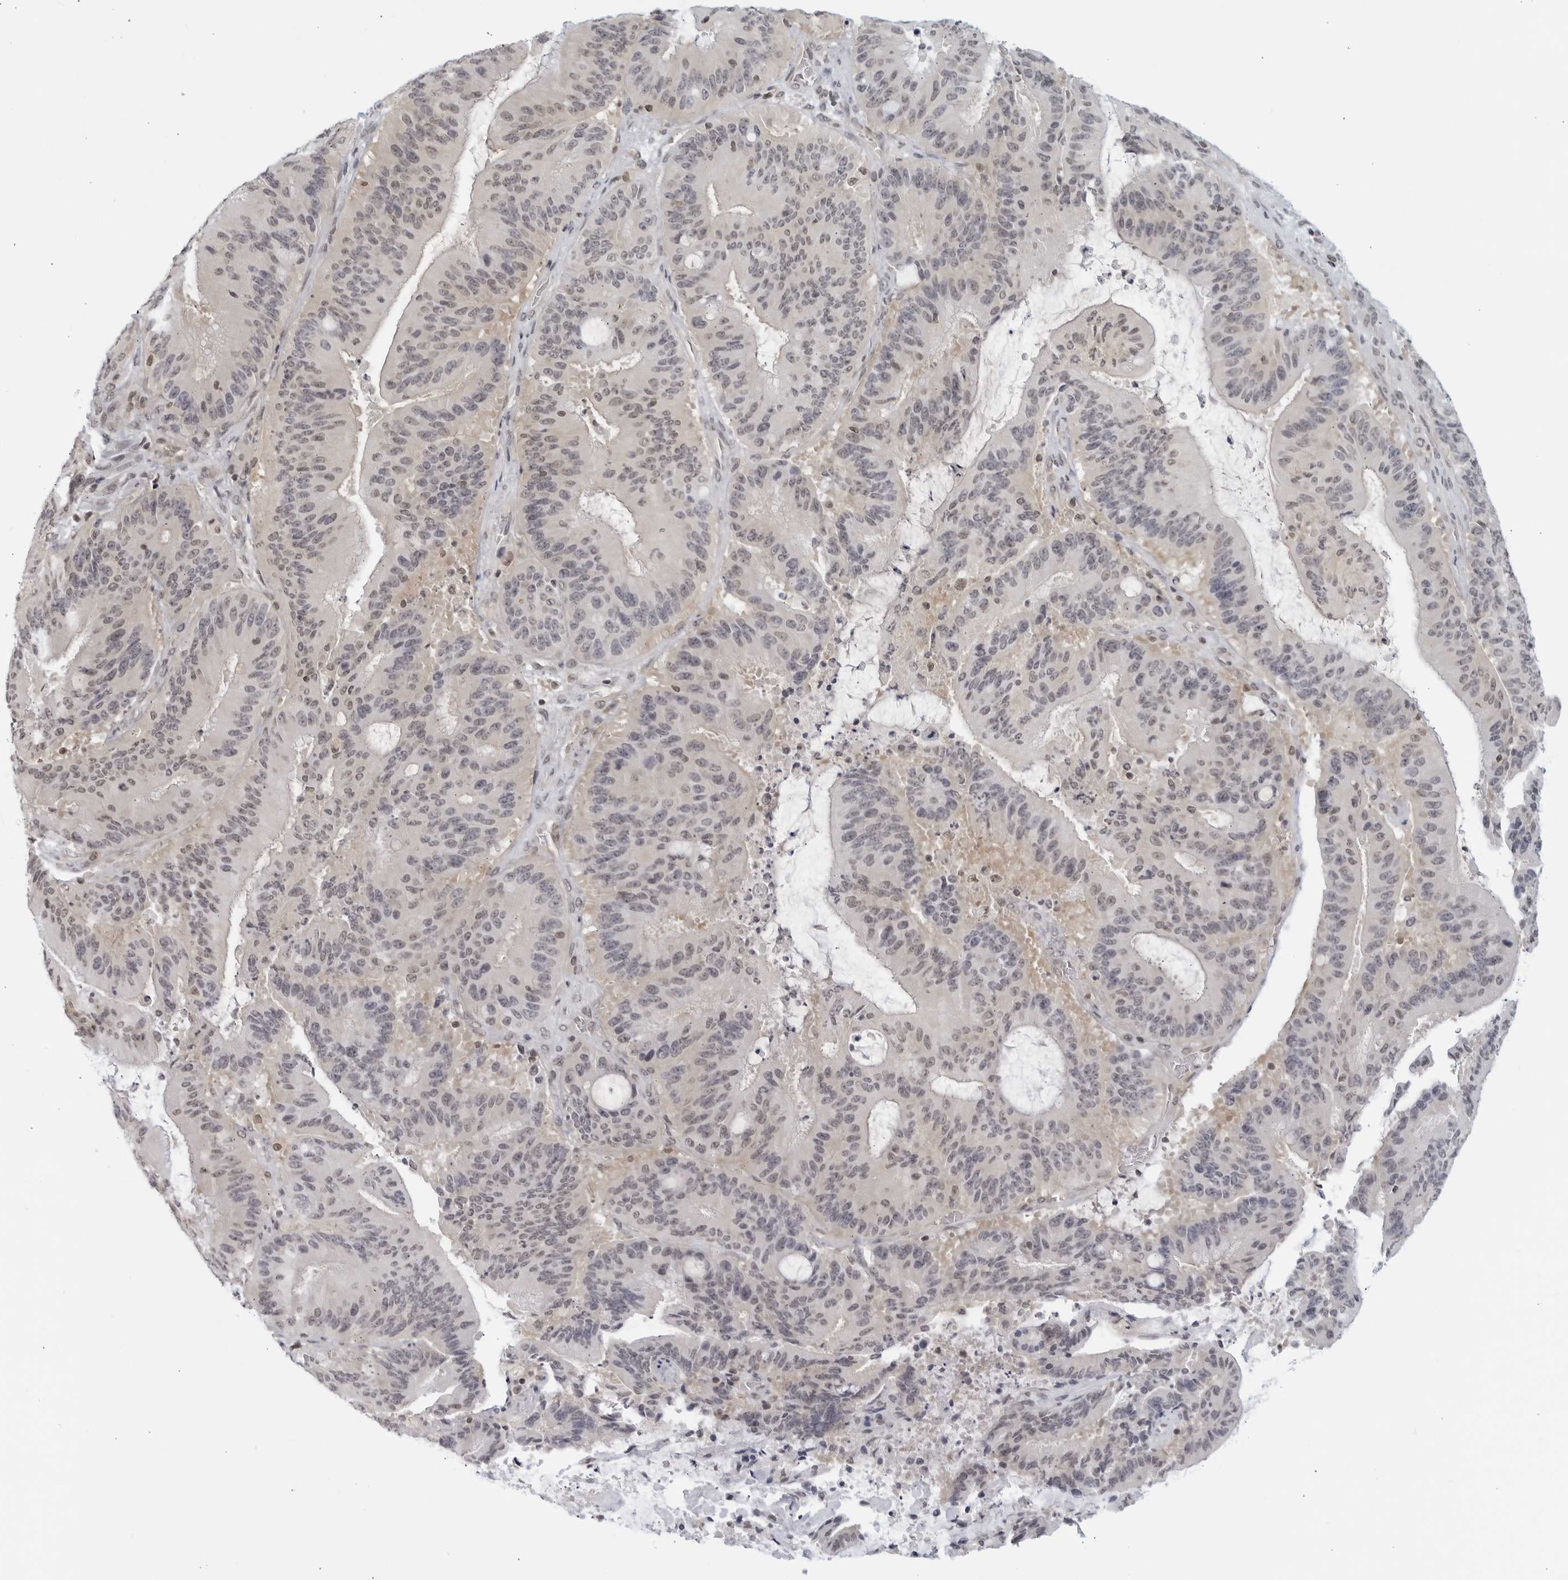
{"staining": {"intensity": "weak", "quantity": "<25%", "location": "nuclear"}, "tissue": "liver cancer", "cell_type": "Tumor cells", "image_type": "cancer", "snomed": [{"axis": "morphology", "description": "Normal tissue, NOS"}, {"axis": "morphology", "description": "Cholangiocarcinoma"}, {"axis": "topography", "description": "Liver"}, {"axis": "topography", "description": "Peripheral nerve tissue"}], "caption": "The IHC micrograph has no significant expression in tumor cells of liver cancer tissue.", "gene": "CC2D1B", "patient": {"sex": "female", "age": 73}}